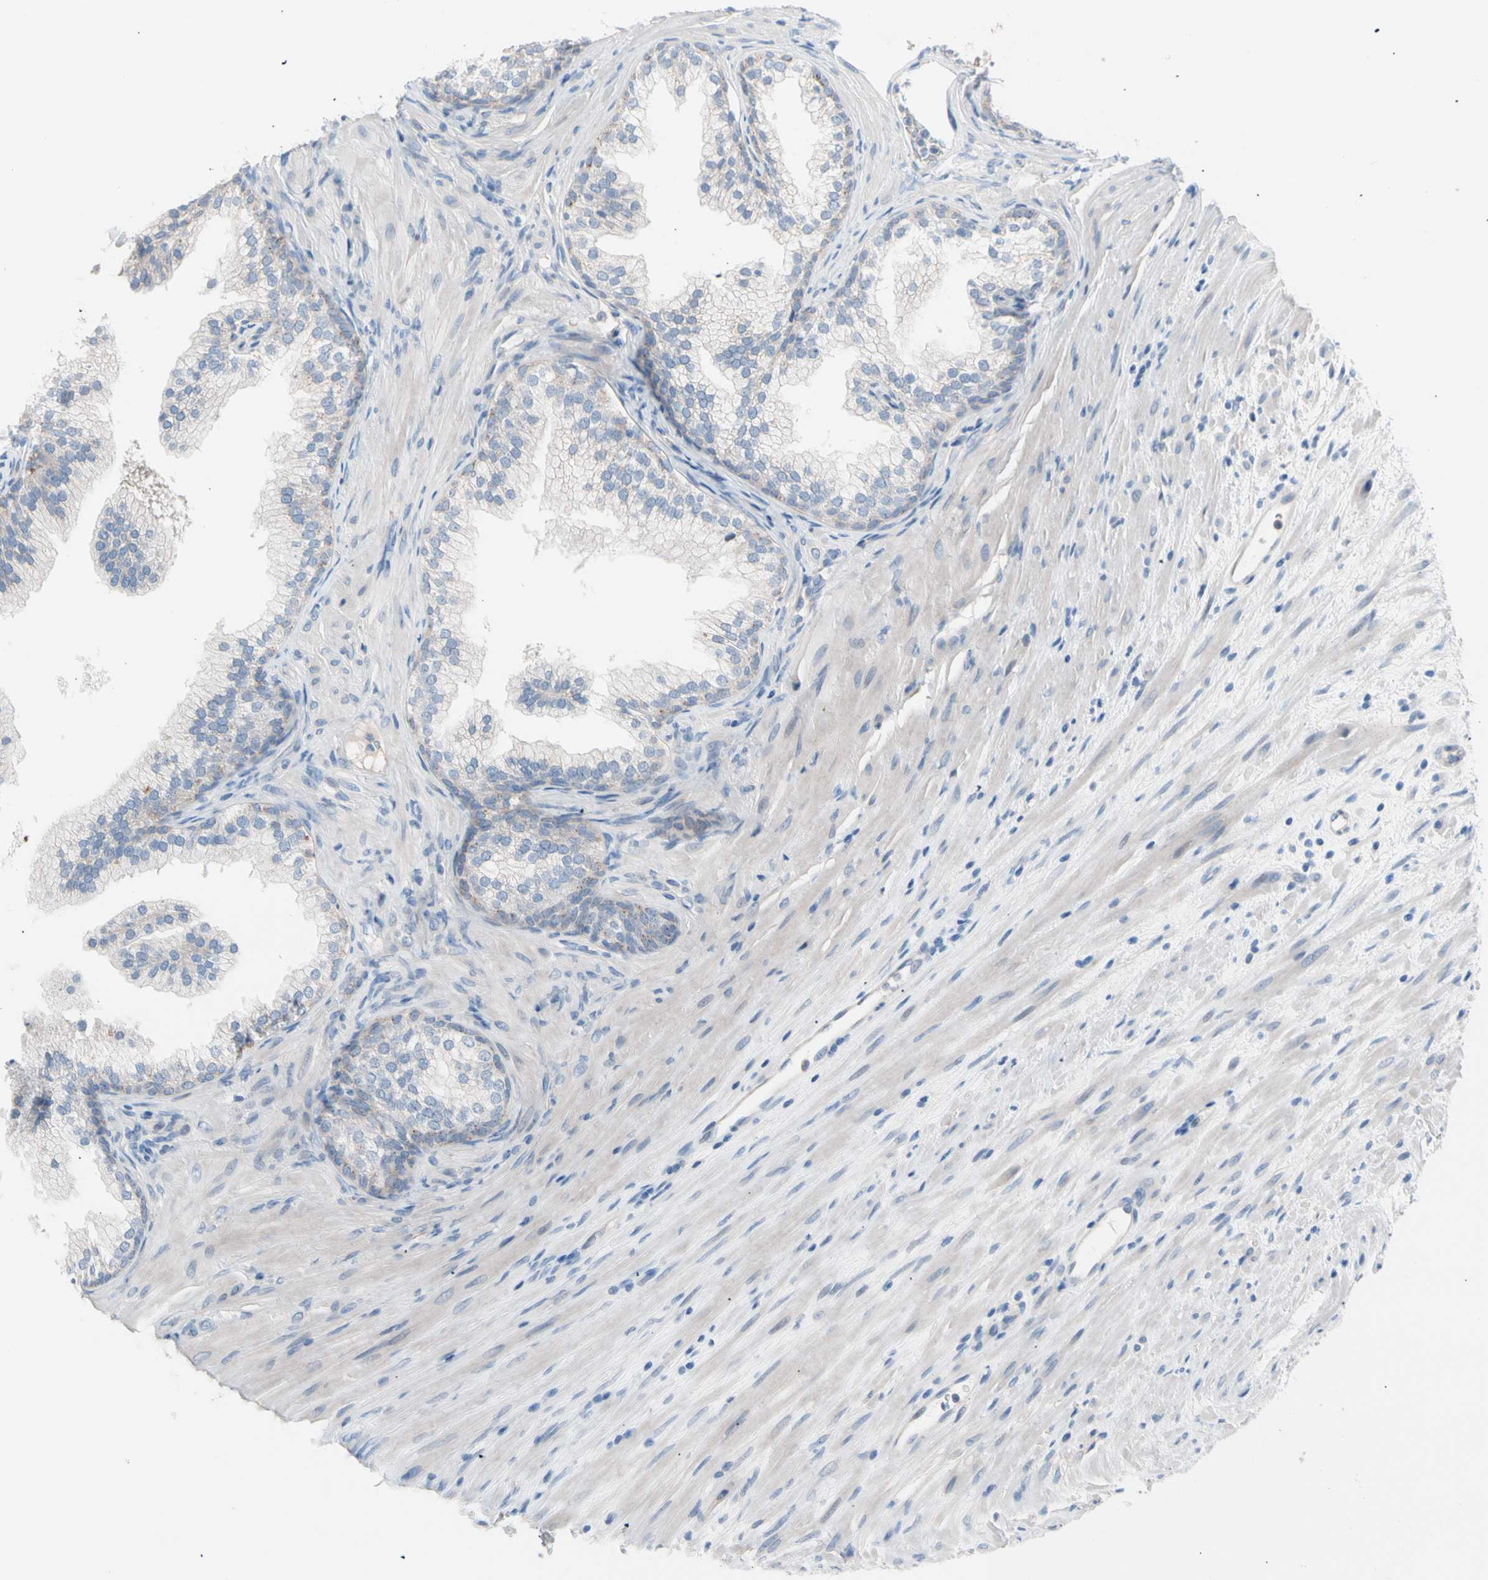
{"staining": {"intensity": "weak", "quantity": "<25%", "location": "cytoplasmic/membranous"}, "tissue": "prostate", "cell_type": "Glandular cells", "image_type": "normal", "snomed": [{"axis": "morphology", "description": "Normal tissue, NOS"}, {"axis": "topography", "description": "Prostate"}], "caption": "IHC micrograph of benign prostate: human prostate stained with DAB (3,3'-diaminobenzidine) shows no significant protein expression in glandular cells.", "gene": "CASQ1", "patient": {"sex": "male", "age": 76}}